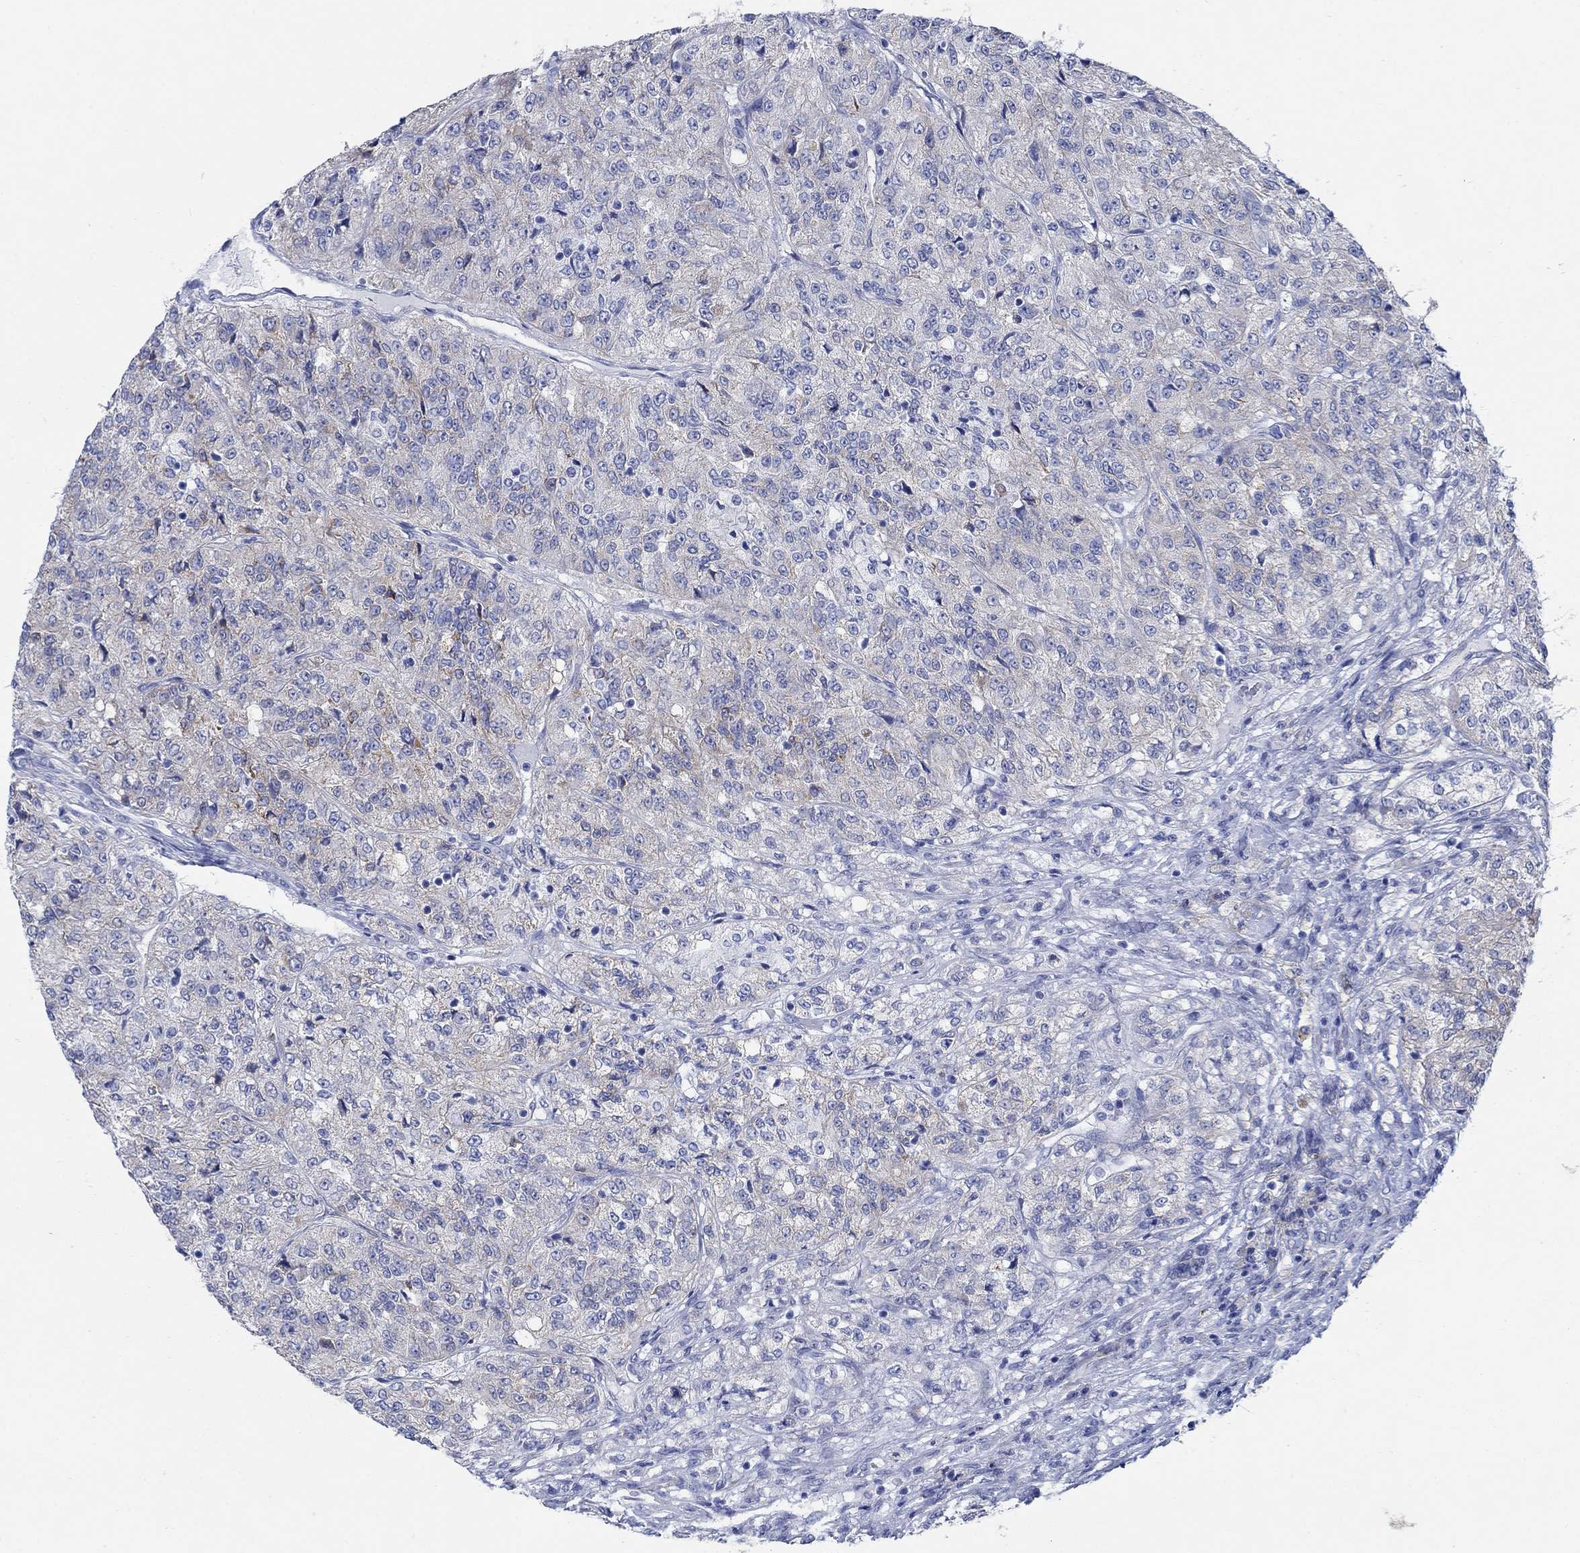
{"staining": {"intensity": "weak", "quantity": "25%-75%", "location": "cytoplasmic/membranous"}, "tissue": "renal cancer", "cell_type": "Tumor cells", "image_type": "cancer", "snomed": [{"axis": "morphology", "description": "Adenocarcinoma, NOS"}, {"axis": "topography", "description": "Kidney"}], "caption": "Adenocarcinoma (renal) stained with DAB immunohistochemistry reveals low levels of weak cytoplasmic/membranous positivity in approximately 25%-75% of tumor cells. (Brightfield microscopy of DAB IHC at high magnification).", "gene": "ZDHHC14", "patient": {"sex": "female", "age": 63}}